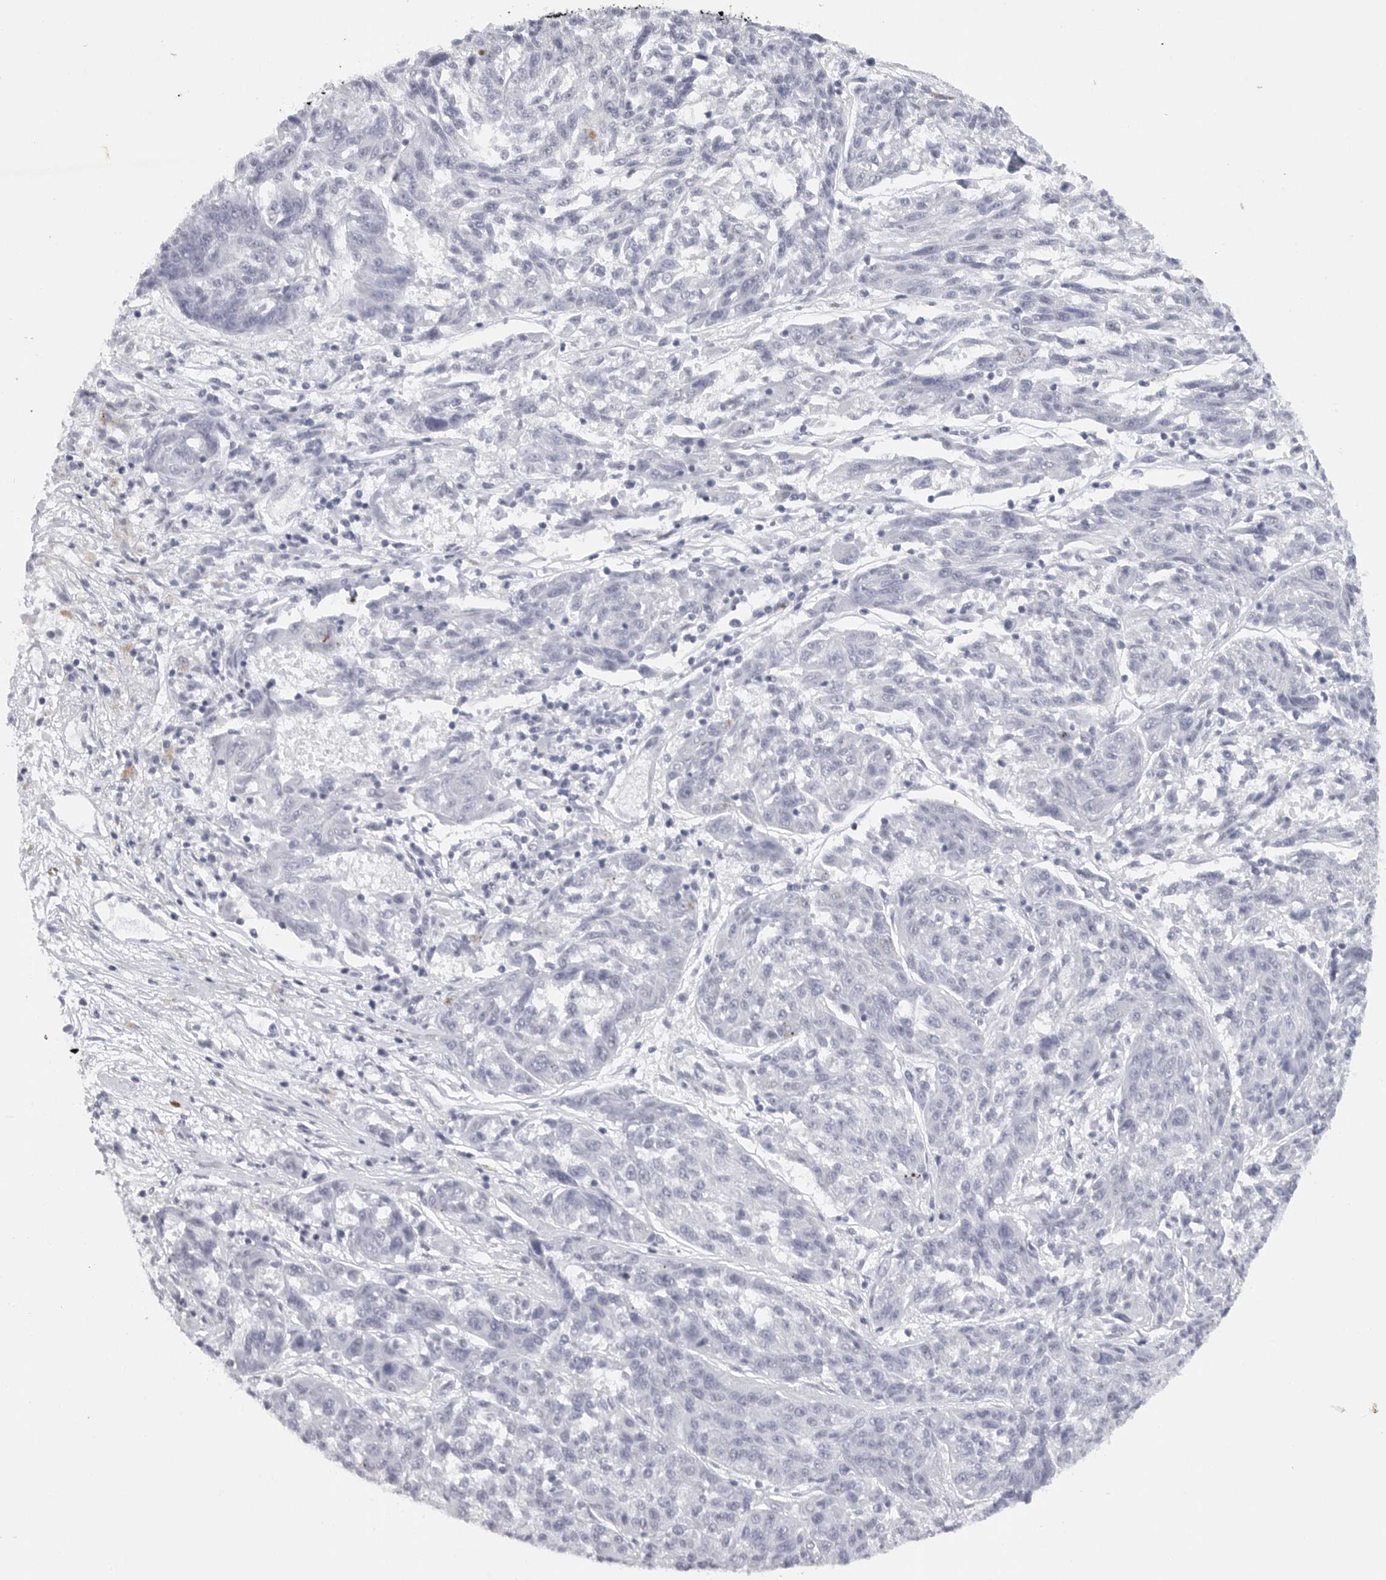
{"staining": {"intensity": "negative", "quantity": "none", "location": "none"}, "tissue": "melanoma", "cell_type": "Tumor cells", "image_type": "cancer", "snomed": [{"axis": "morphology", "description": "Malignant melanoma, NOS"}, {"axis": "topography", "description": "Skin"}], "caption": "The IHC histopathology image has no significant staining in tumor cells of melanoma tissue.", "gene": "TNR", "patient": {"sex": "male", "age": 53}}